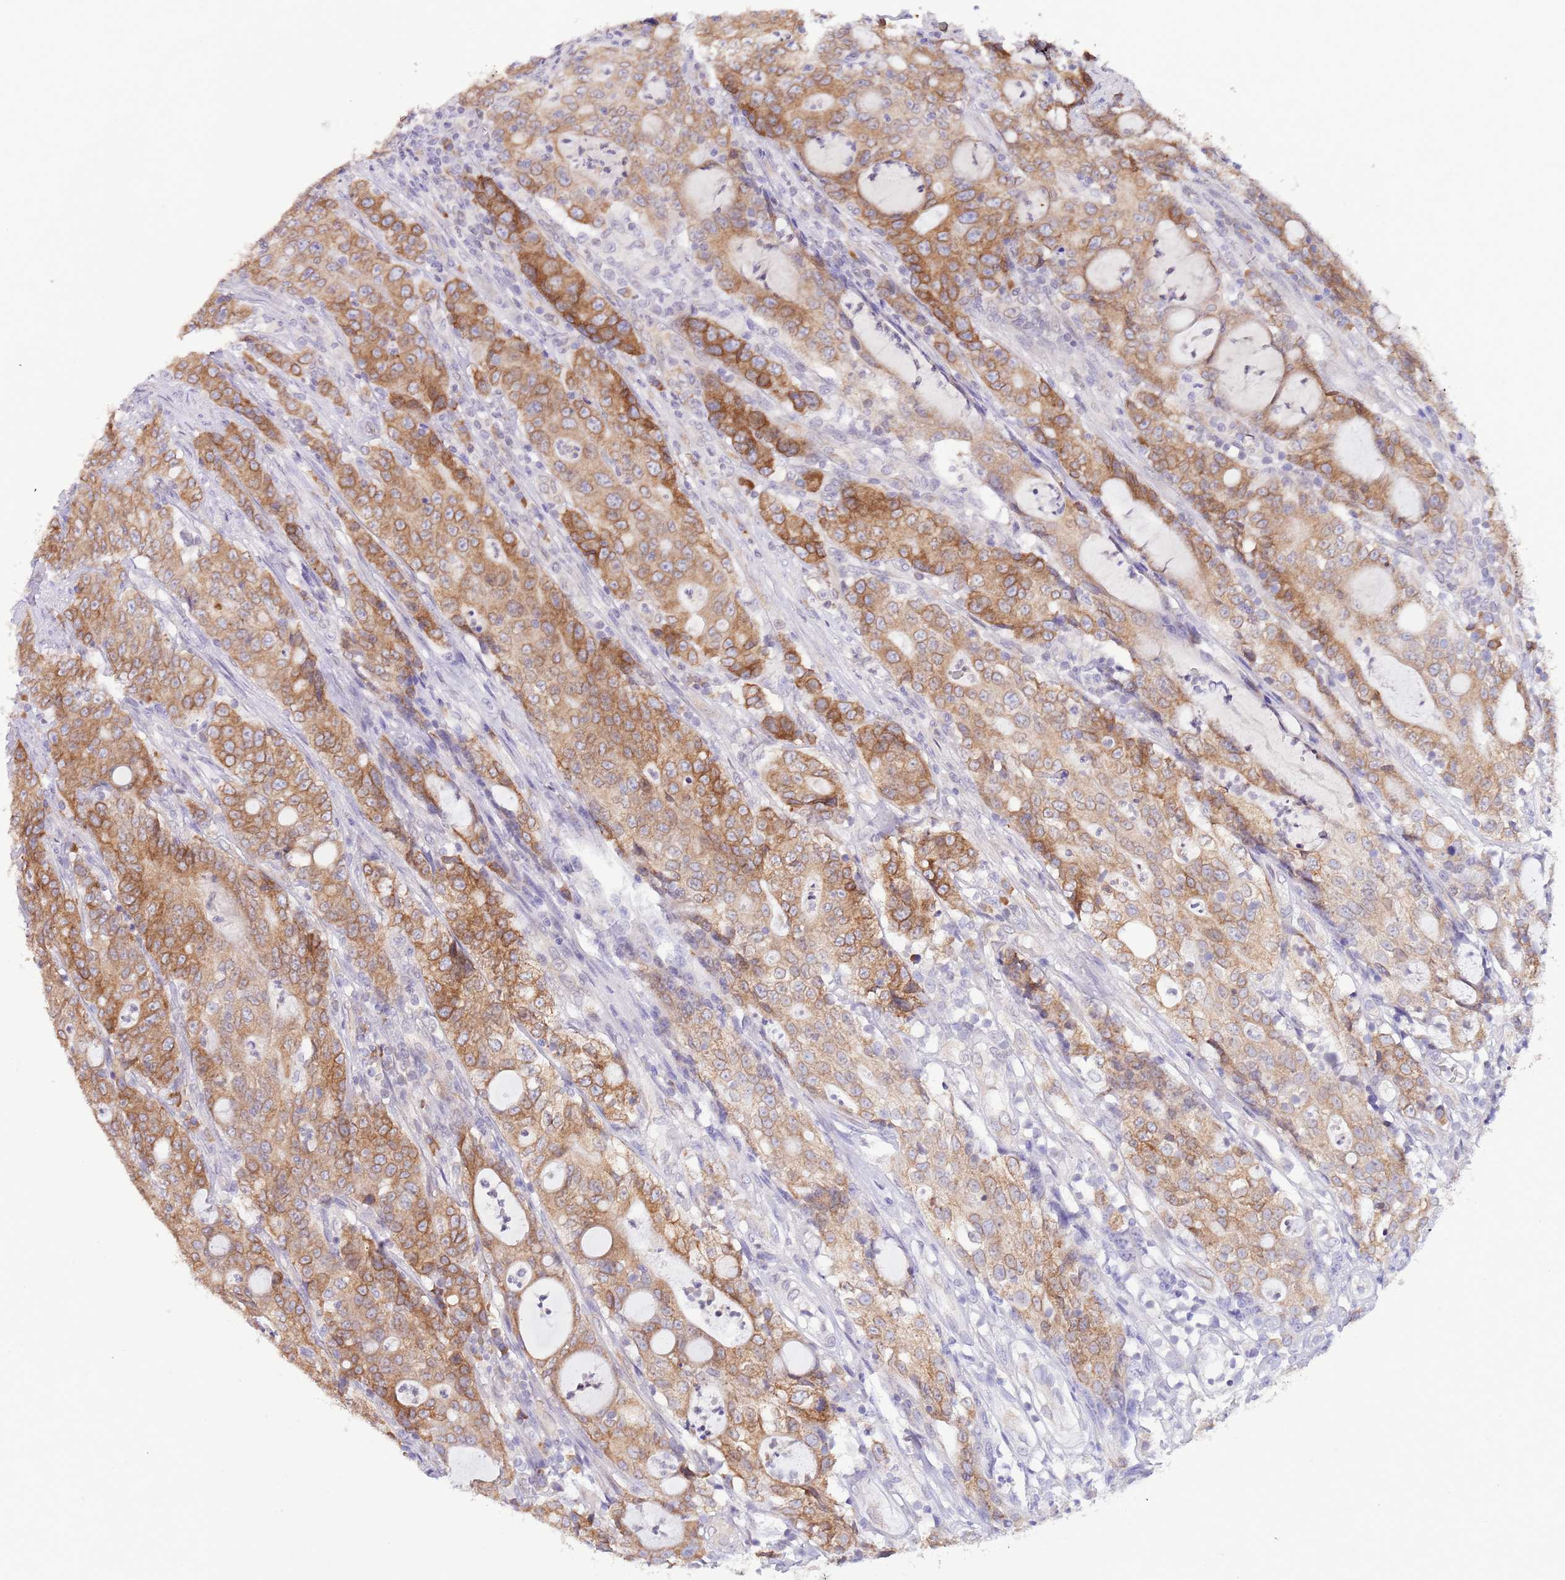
{"staining": {"intensity": "moderate", "quantity": ">75%", "location": "cytoplasmic/membranous"}, "tissue": "colorectal cancer", "cell_type": "Tumor cells", "image_type": "cancer", "snomed": [{"axis": "morphology", "description": "Adenocarcinoma, NOS"}, {"axis": "topography", "description": "Colon"}], "caption": "Protein staining exhibits moderate cytoplasmic/membranous staining in about >75% of tumor cells in colorectal cancer (adenocarcinoma).", "gene": "EBPL", "patient": {"sex": "male", "age": 83}}